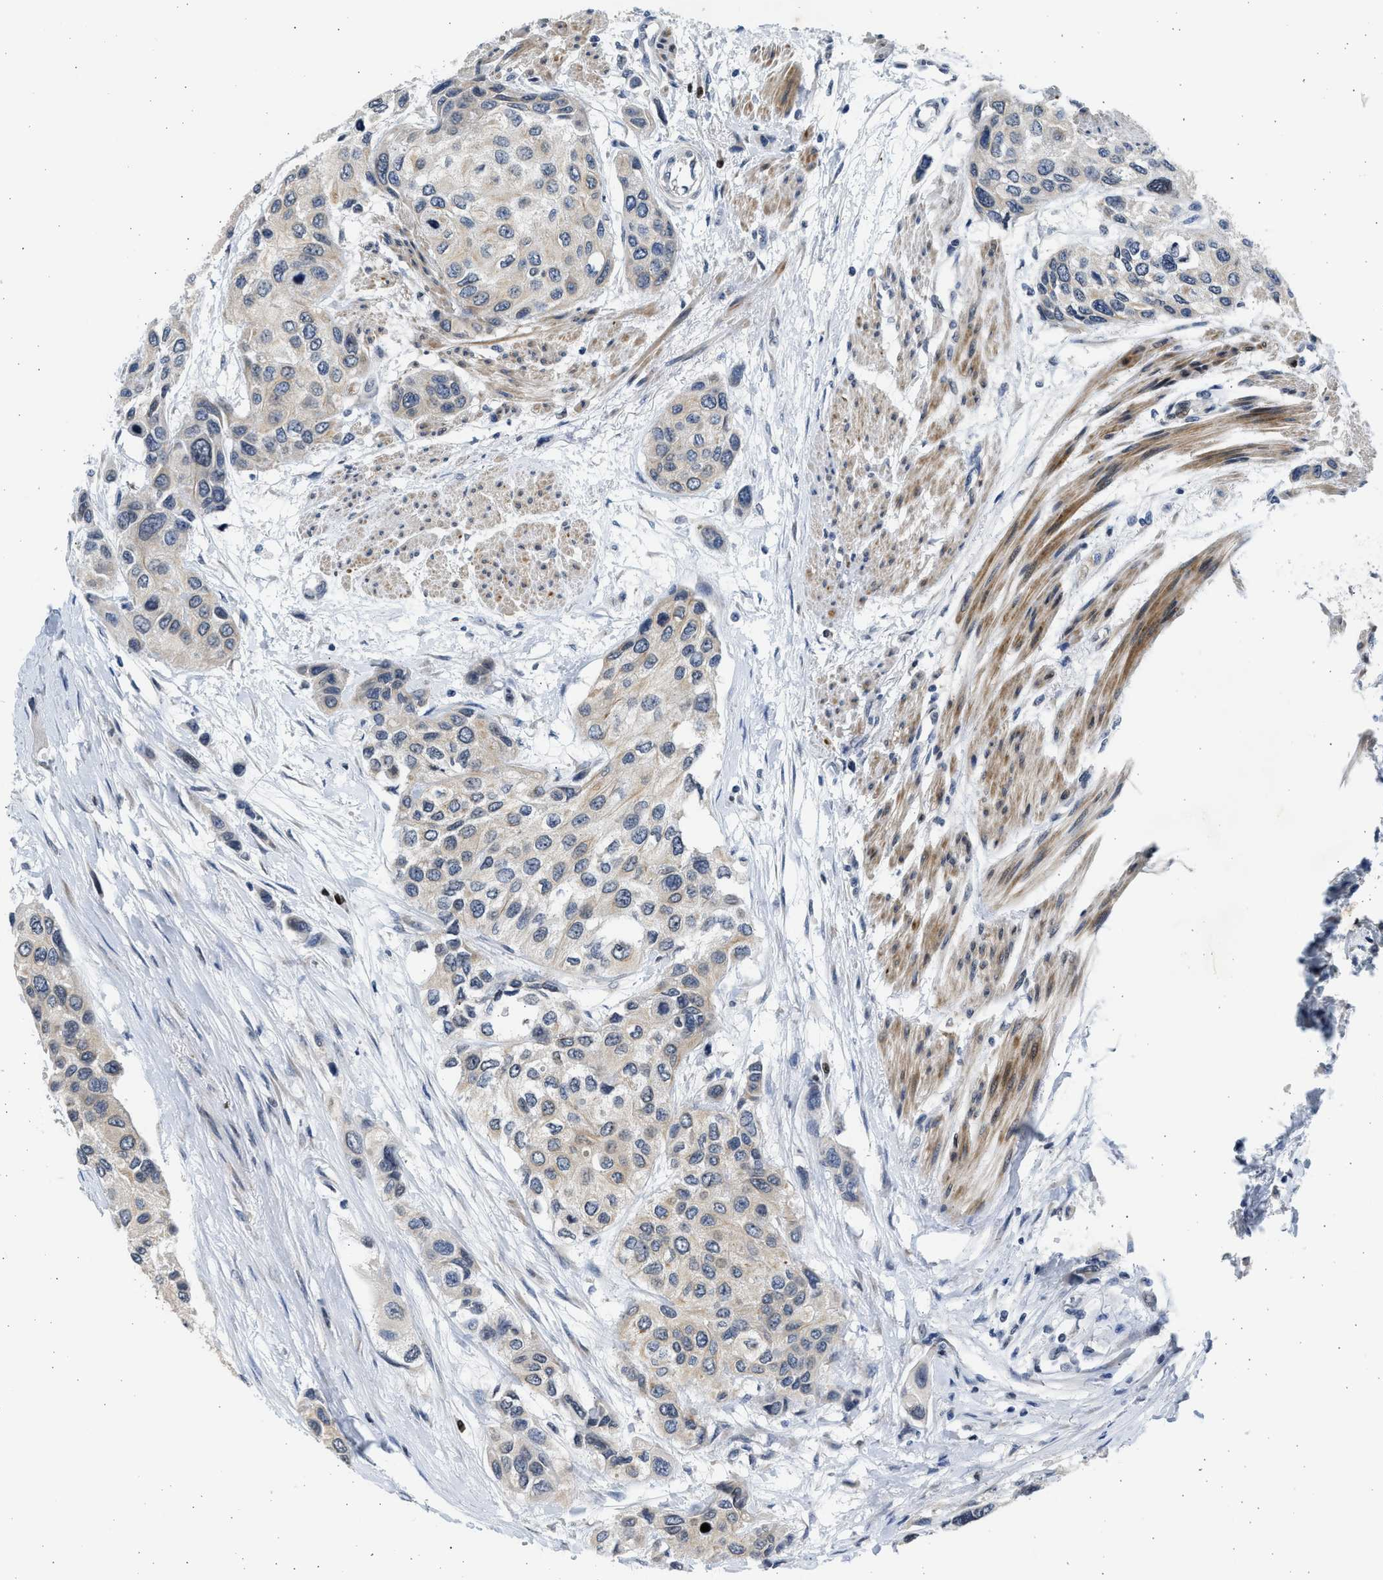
{"staining": {"intensity": "weak", "quantity": "<25%", "location": "cytoplasmic/membranous"}, "tissue": "urothelial cancer", "cell_type": "Tumor cells", "image_type": "cancer", "snomed": [{"axis": "morphology", "description": "Urothelial carcinoma, High grade"}, {"axis": "topography", "description": "Urinary bladder"}], "caption": "Human urothelial cancer stained for a protein using immunohistochemistry exhibits no expression in tumor cells.", "gene": "HMGN3", "patient": {"sex": "female", "age": 56}}